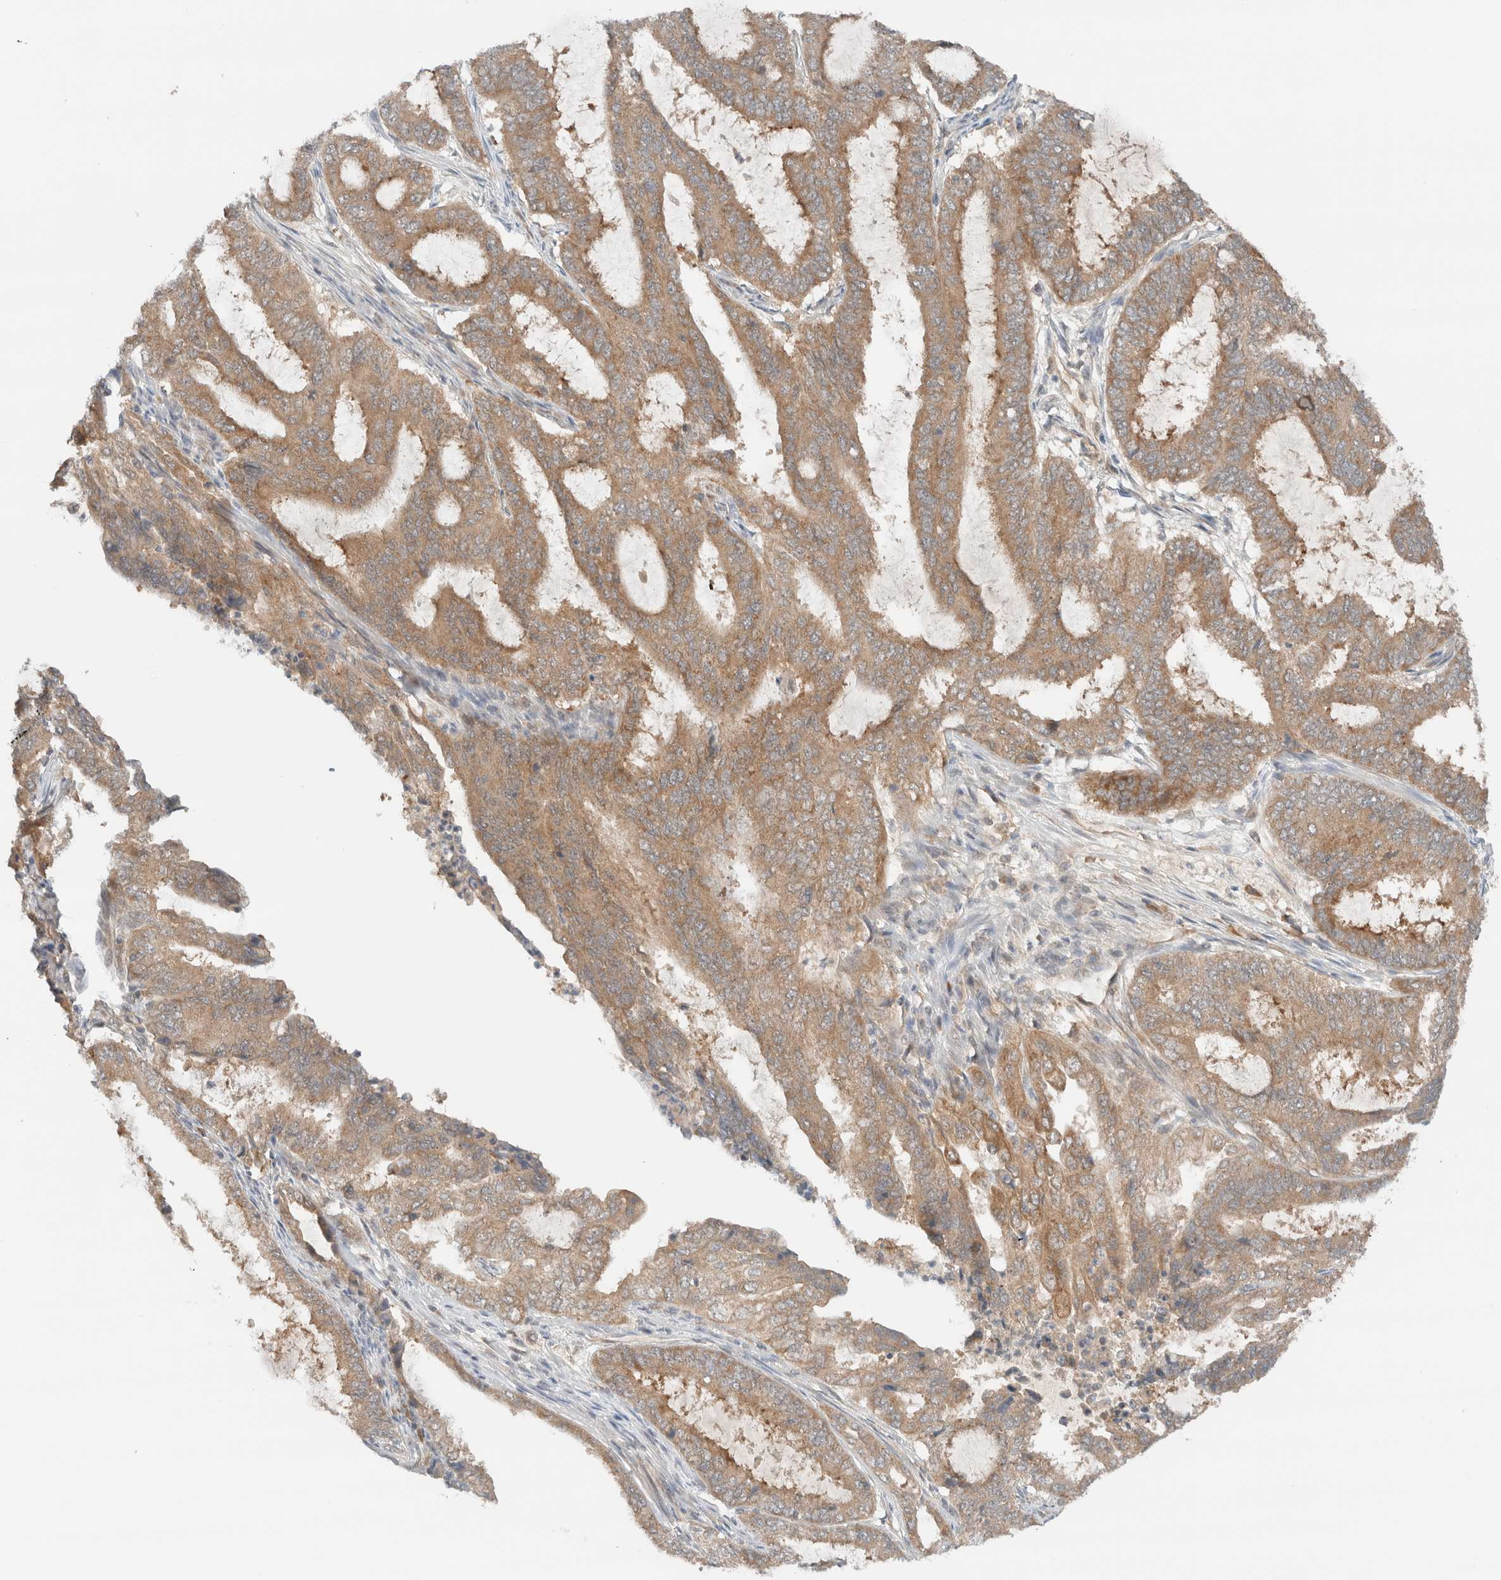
{"staining": {"intensity": "moderate", "quantity": ">75%", "location": "cytoplasmic/membranous"}, "tissue": "endometrial cancer", "cell_type": "Tumor cells", "image_type": "cancer", "snomed": [{"axis": "morphology", "description": "Adenocarcinoma, NOS"}, {"axis": "topography", "description": "Endometrium"}], "caption": "Endometrial cancer stained with a protein marker displays moderate staining in tumor cells.", "gene": "ARFGEF2", "patient": {"sex": "female", "age": 51}}